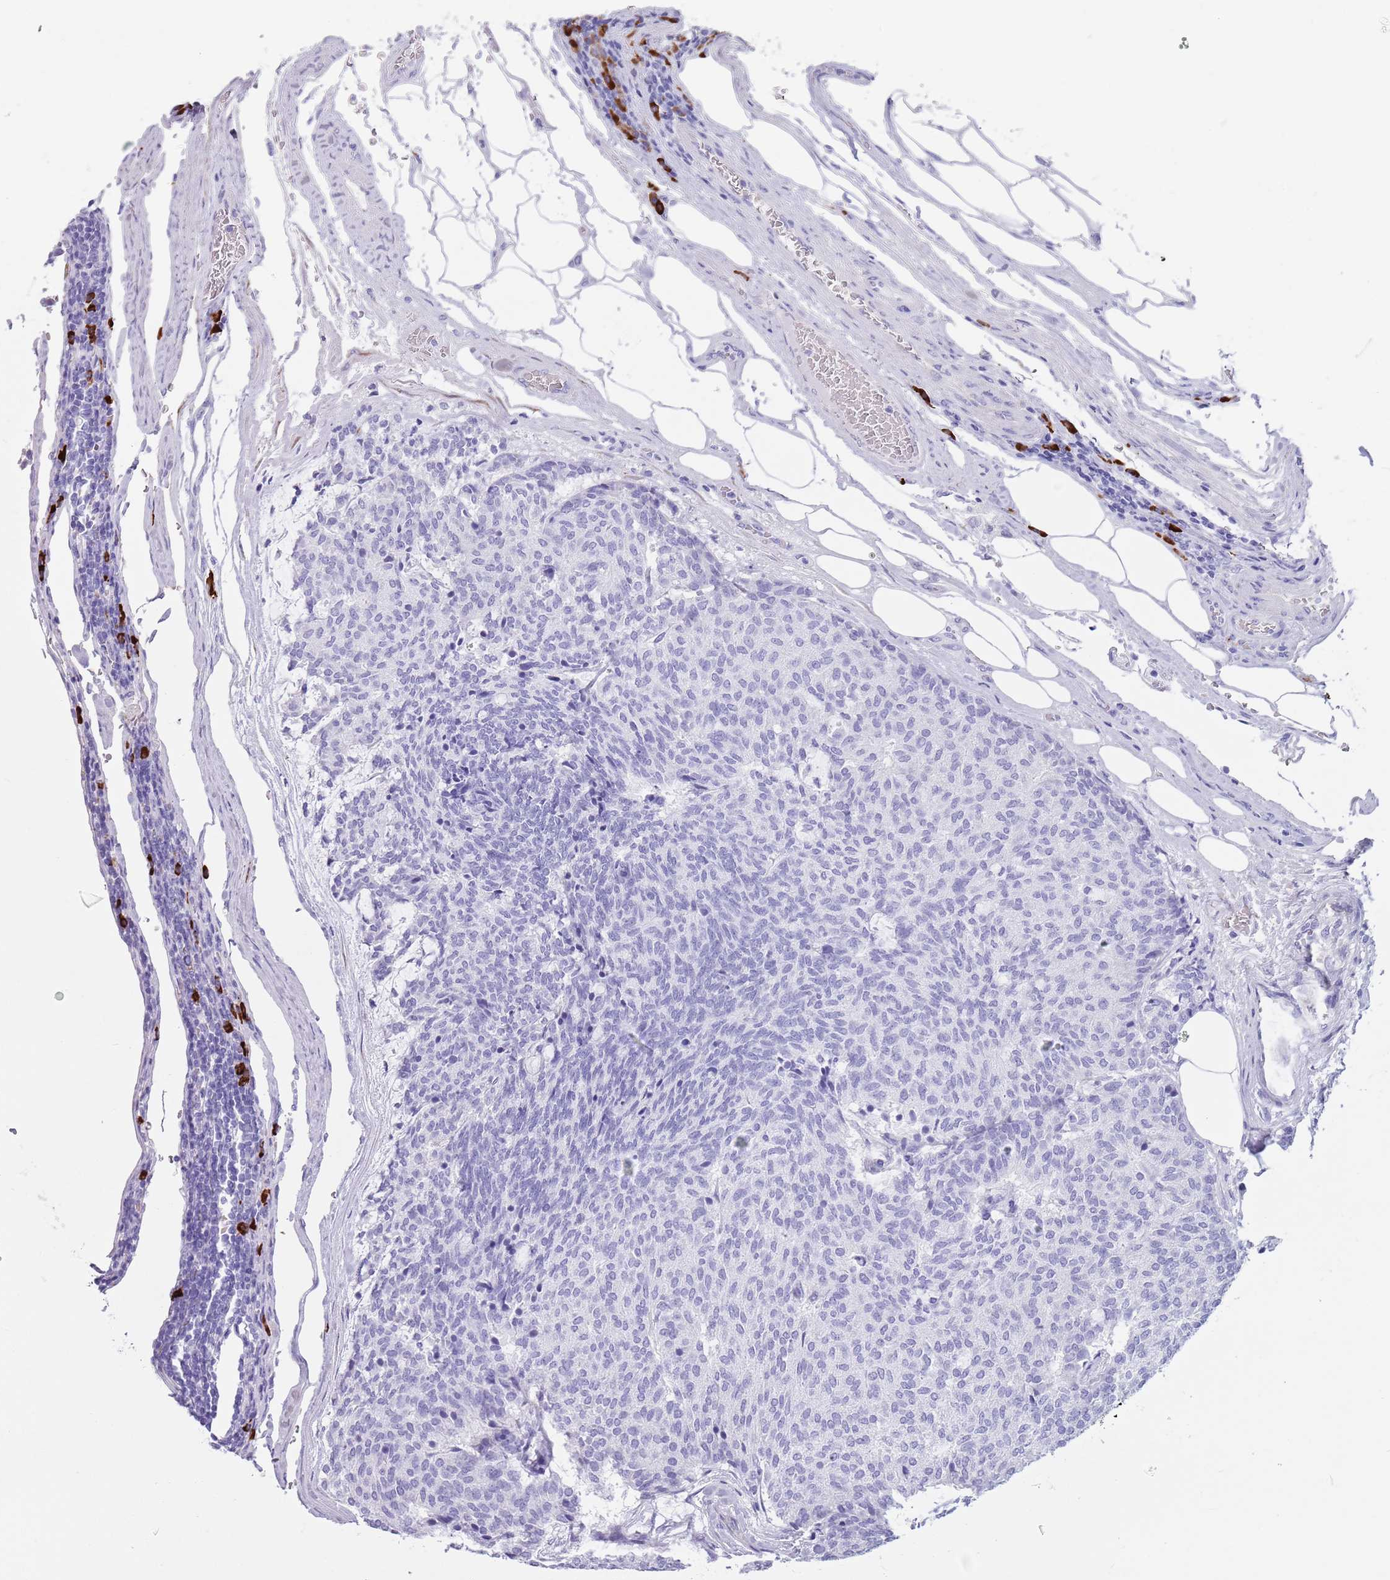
{"staining": {"intensity": "negative", "quantity": "none", "location": "none"}, "tissue": "carcinoid", "cell_type": "Tumor cells", "image_type": "cancer", "snomed": [{"axis": "morphology", "description": "Carcinoid, malignant, NOS"}, {"axis": "topography", "description": "Pancreas"}], "caption": "This is an IHC image of carcinoid (malignant). There is no positivity in tumor cells.", "gene": "LY6G5B", "patient": {"sex": "female", "age": 54}}